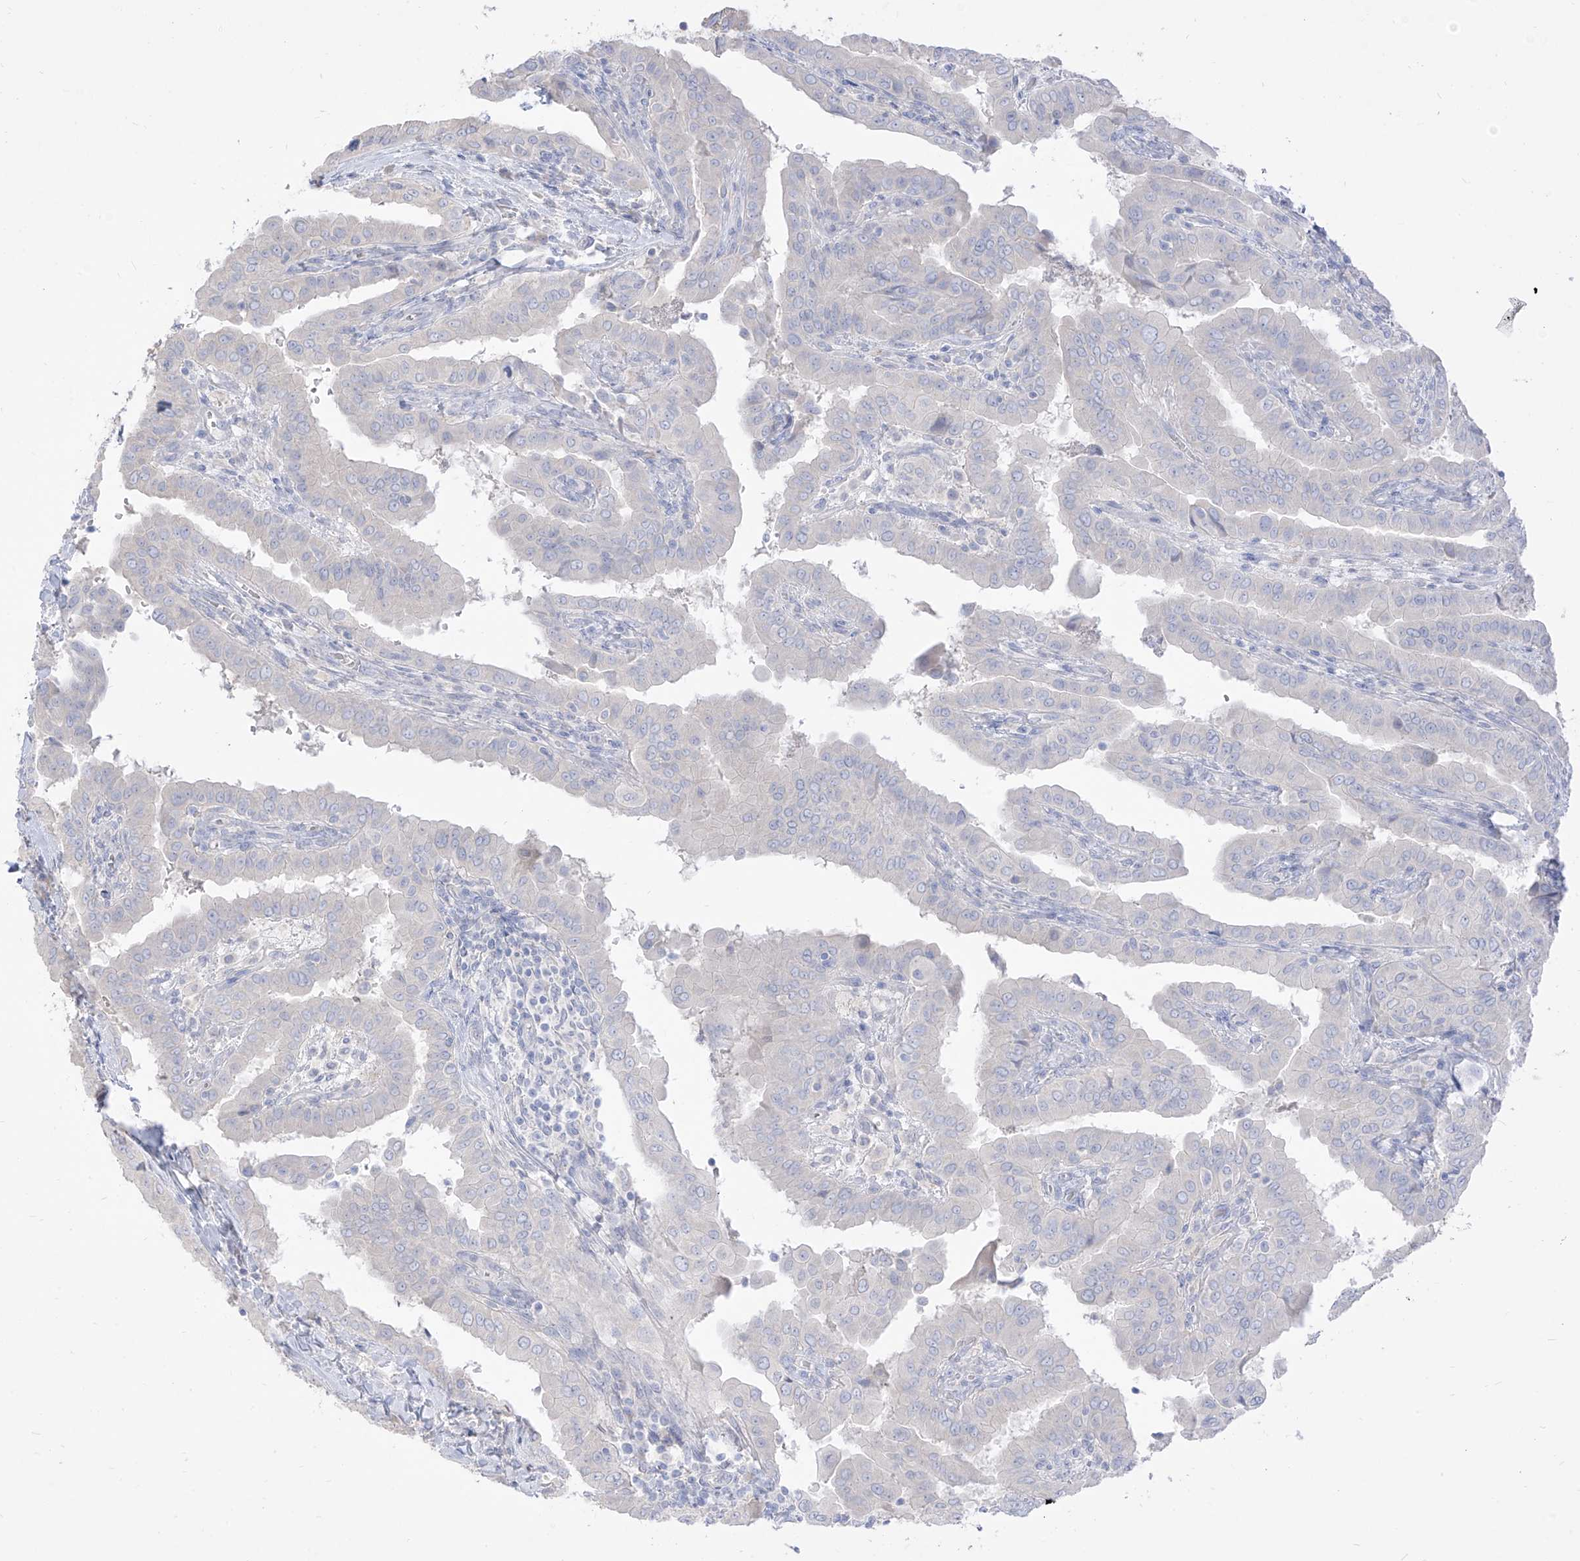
{"staining": {"intensity": "negative", "quantity": "none", "location": "none"}, "tissue": "thyroid cancer", "cell_type": "Tumor cells", "image_type": "cancer", "snomed": [{"axis": "morphology", "description": "Papillary adenocarcinoma, NOS"}, {"axis": "topography", "description": "Thyroid gland"}], "caption": "This is a image of immunohistochemistry (IHC) staining of thyroid cancer, which shows no positivity in tumor cells.", "gene": "ARHGEF40", "patient": {"sex": "male", "age": 33}}